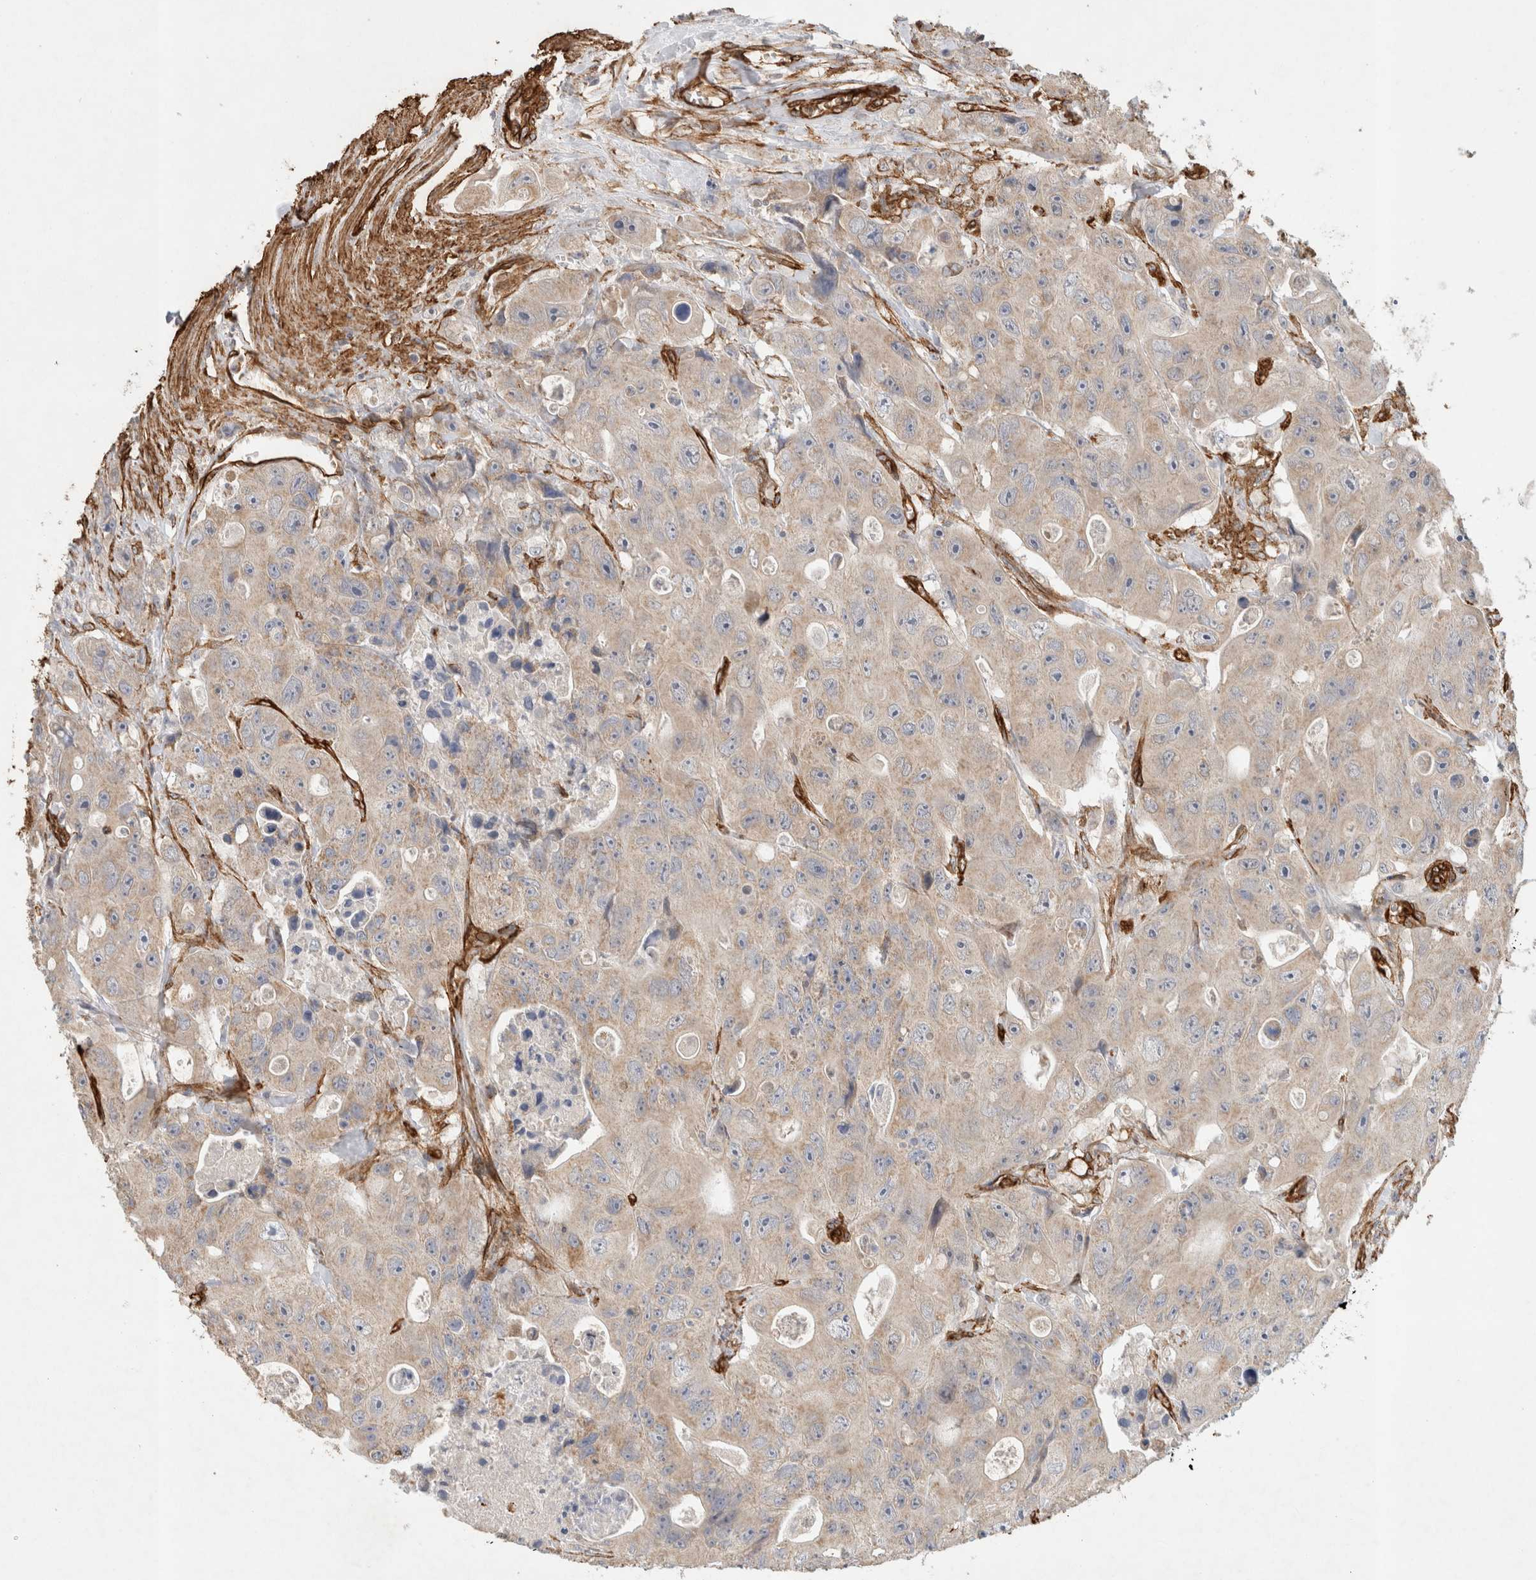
{"staining": {"intensity": "weak", "quantity": ">75%", "location": "cytoplasmic/membranous"}, "tissue": "colorectal cancer", "cell_type": "Tumor cells", "image_type": "cancer", "snomed": [{"axis": "morphology", "description": "Adenocarcinoma, NOS"}, {"axis": "topography", "description": "Colon"}], "caption": "Colorectal adenocarcinoma was stained to show a protein in brown. There is low levels of weak cytoplasmic/membranous expression in about >75% of tumor cells.", "gene": "JMJD4", "patient": {"sex": "female", "age": 46}}